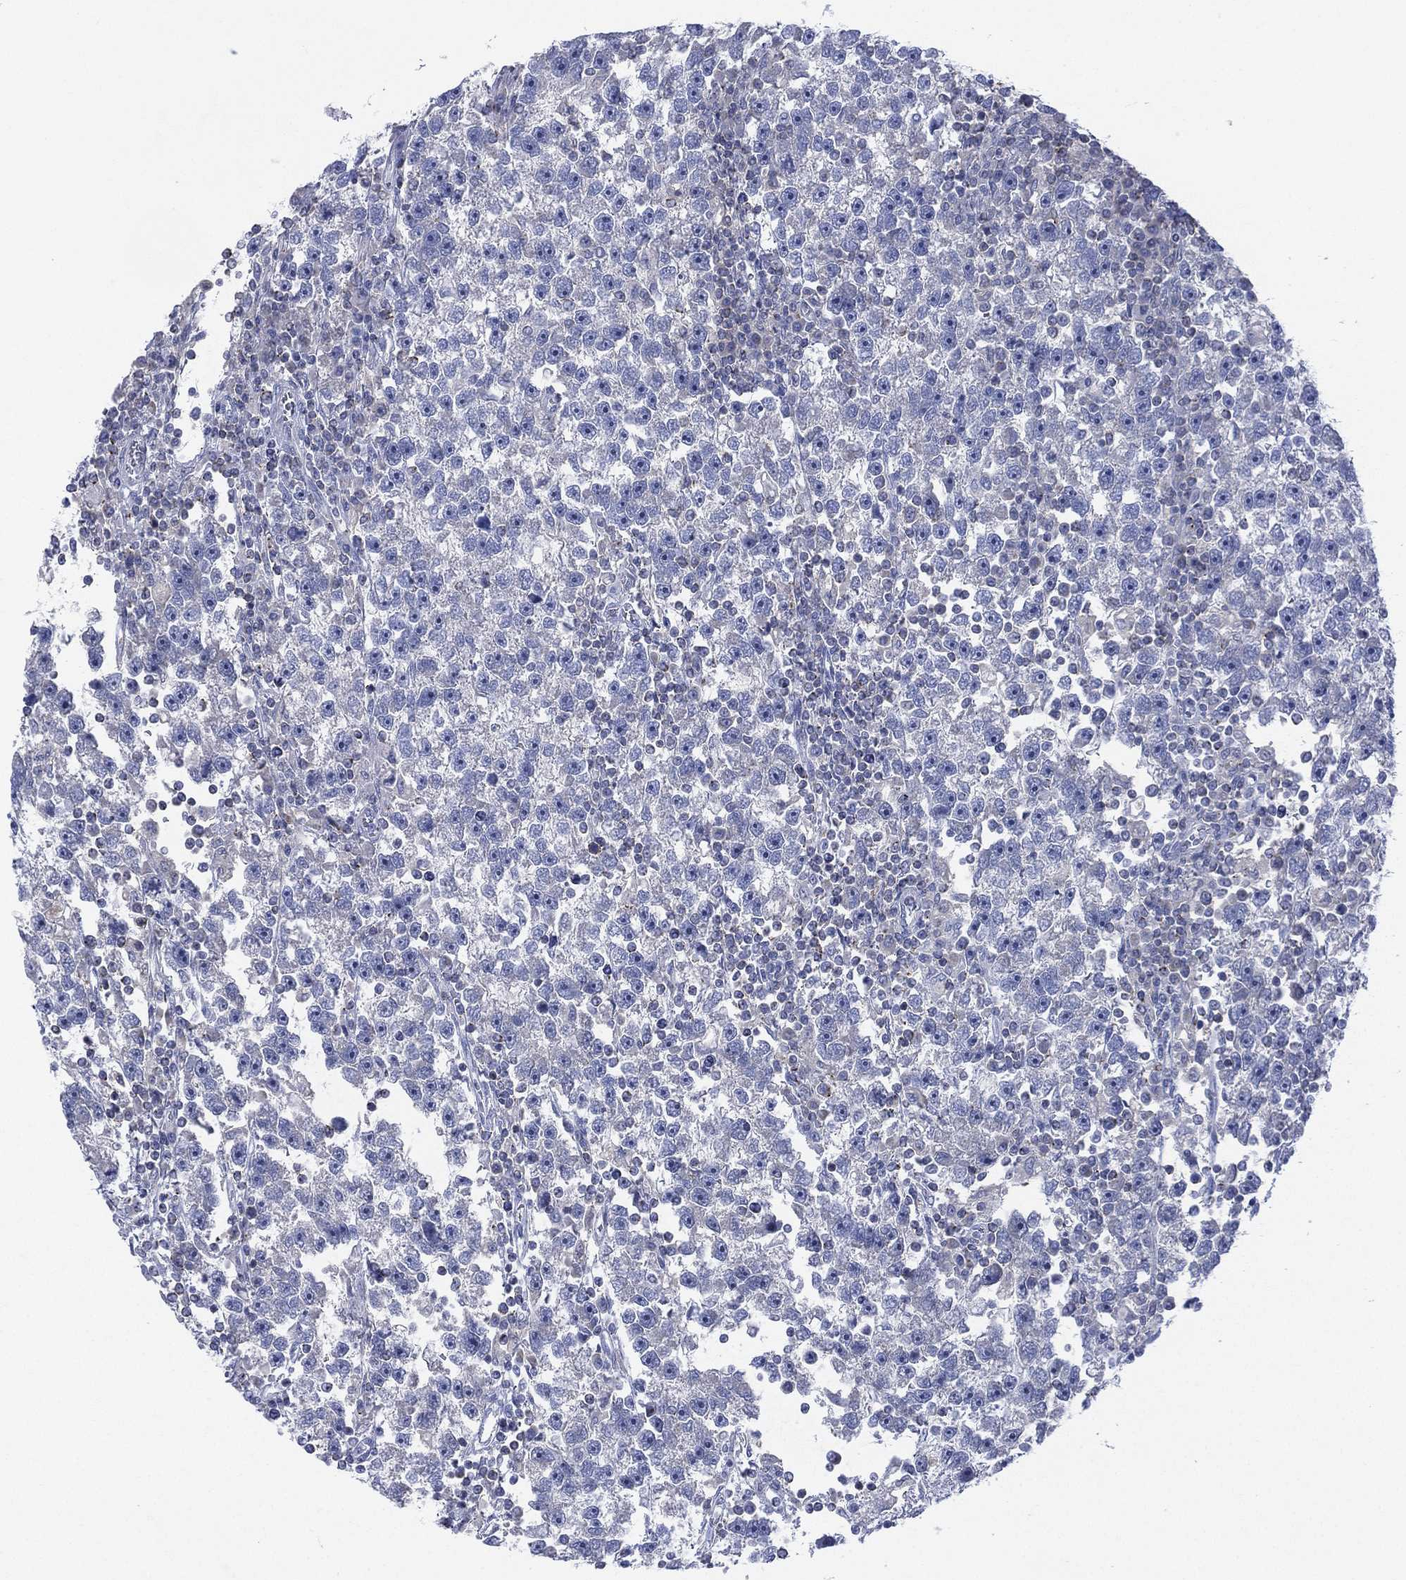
{"staining": {"intensity": "negative", "quantity": "none", "location": "none"}, "tissue": "testis cancer", "cell_type": "Tumor cells", "image_type": "cancer", "snomed": [{"axis": "morphology", "description": "Seminoma, NOS"}, {"axis": "topography", "description": "Testis"}], "caption": "Immunohistochemical staining of human testis cancer (seminoma) exhibits no significant expression in tumor cells.", "gene": "SEPTIN1", "patient": {"sex": "male", "age": 47}}